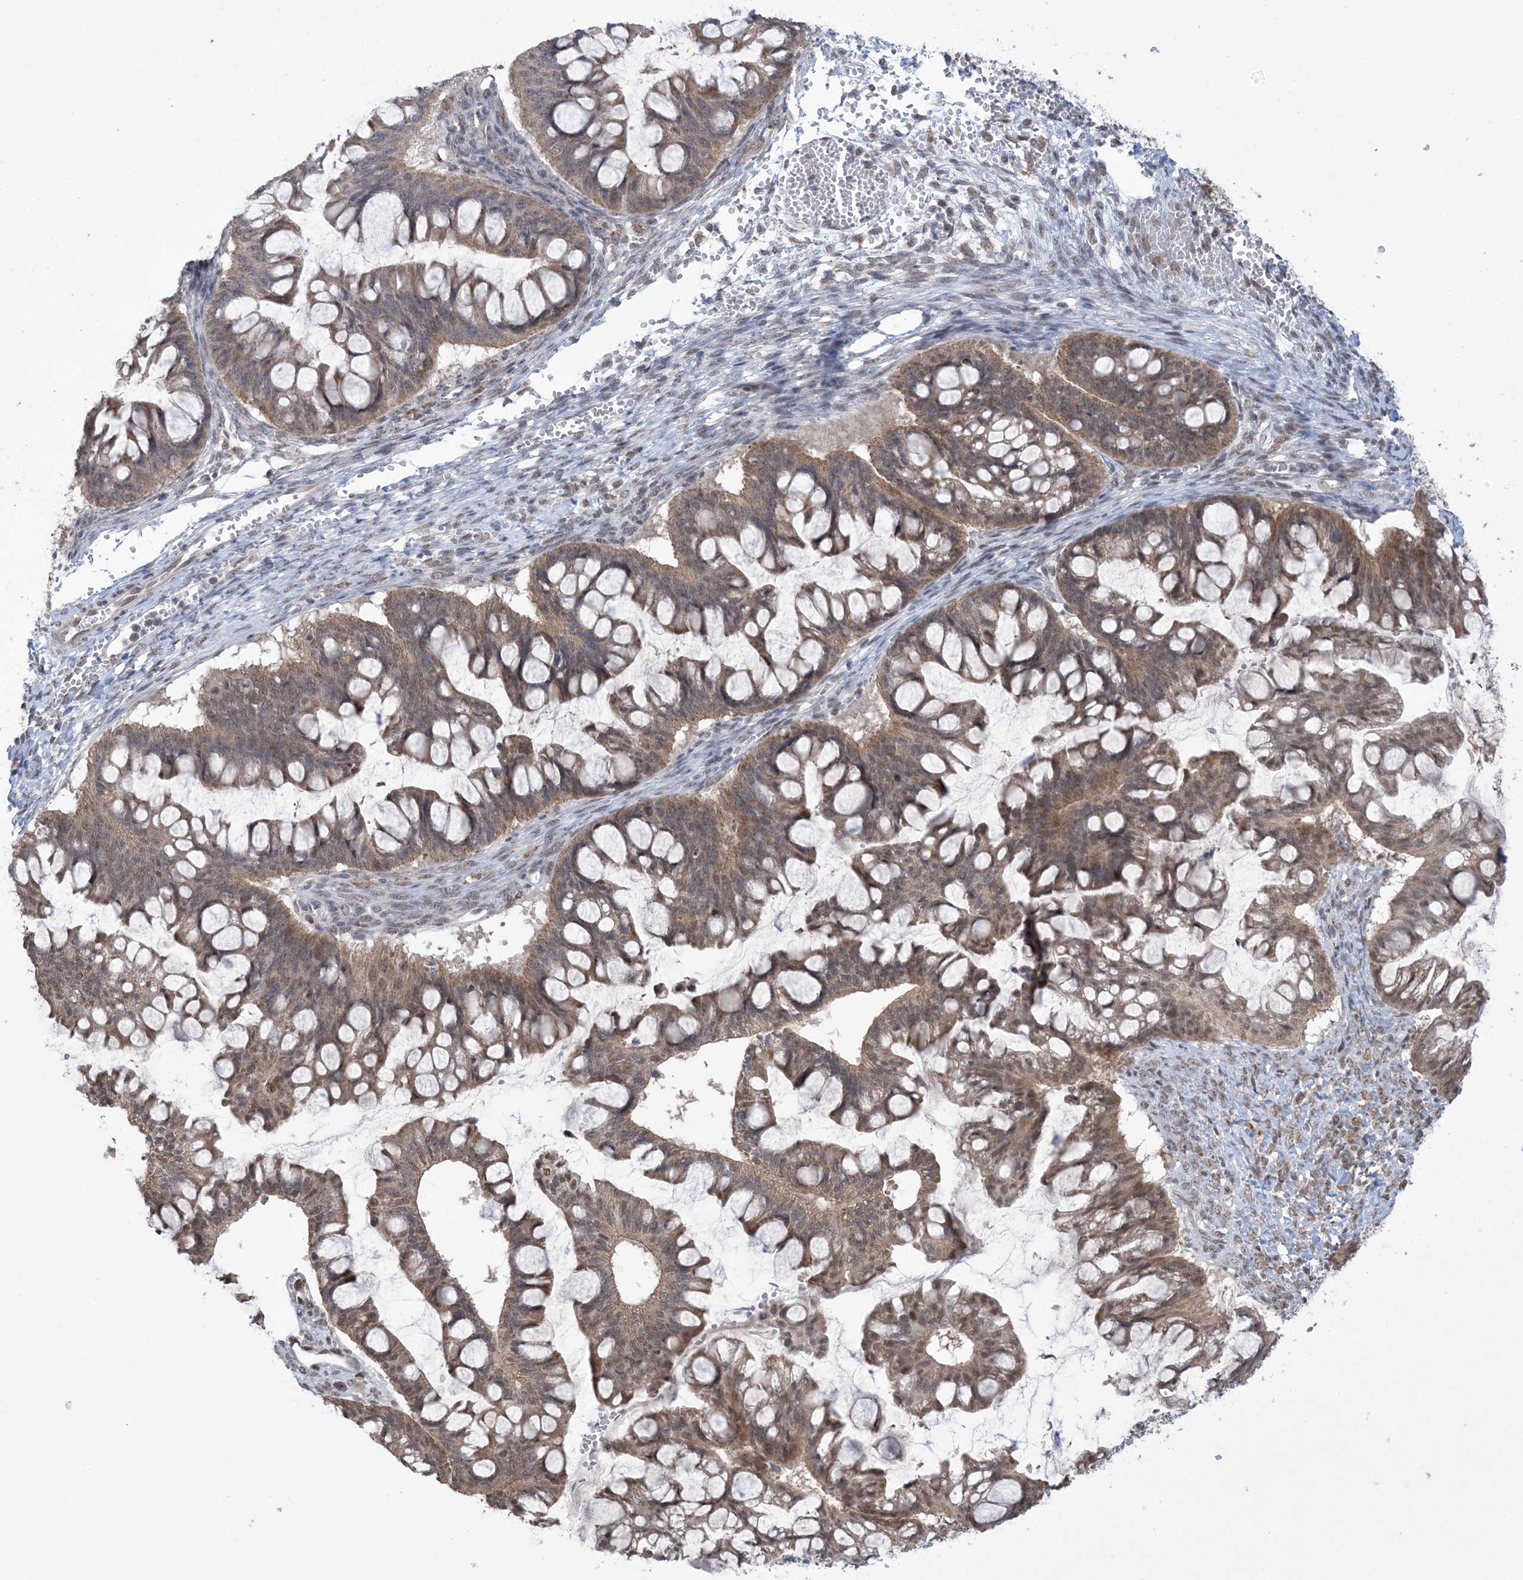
{"staining": {"intensity": "moderate", "quantity": ">75%", "location": "cytoplasmic/membranous,nuclear"}, "tissue": "ovarian cancer", "cell_type": "Tumor cells", "image_type": "cancer", "snomed": [{"axis": "morphology", "description": "Cystadenocarcinoma, mucinous, NOS"}, {"axis": "topography", "description": "Ovary"}], "caption": "Mucinous cystadenocarcinoma (ovarian) was stained to show a protein in brown. There is medium levels of moderate cytoplasmic/membranous and nuclear positivity in about >75% of tumor cells.", "gene": "TRMT10C", "patient": {"sex": "female", "age": 73}}